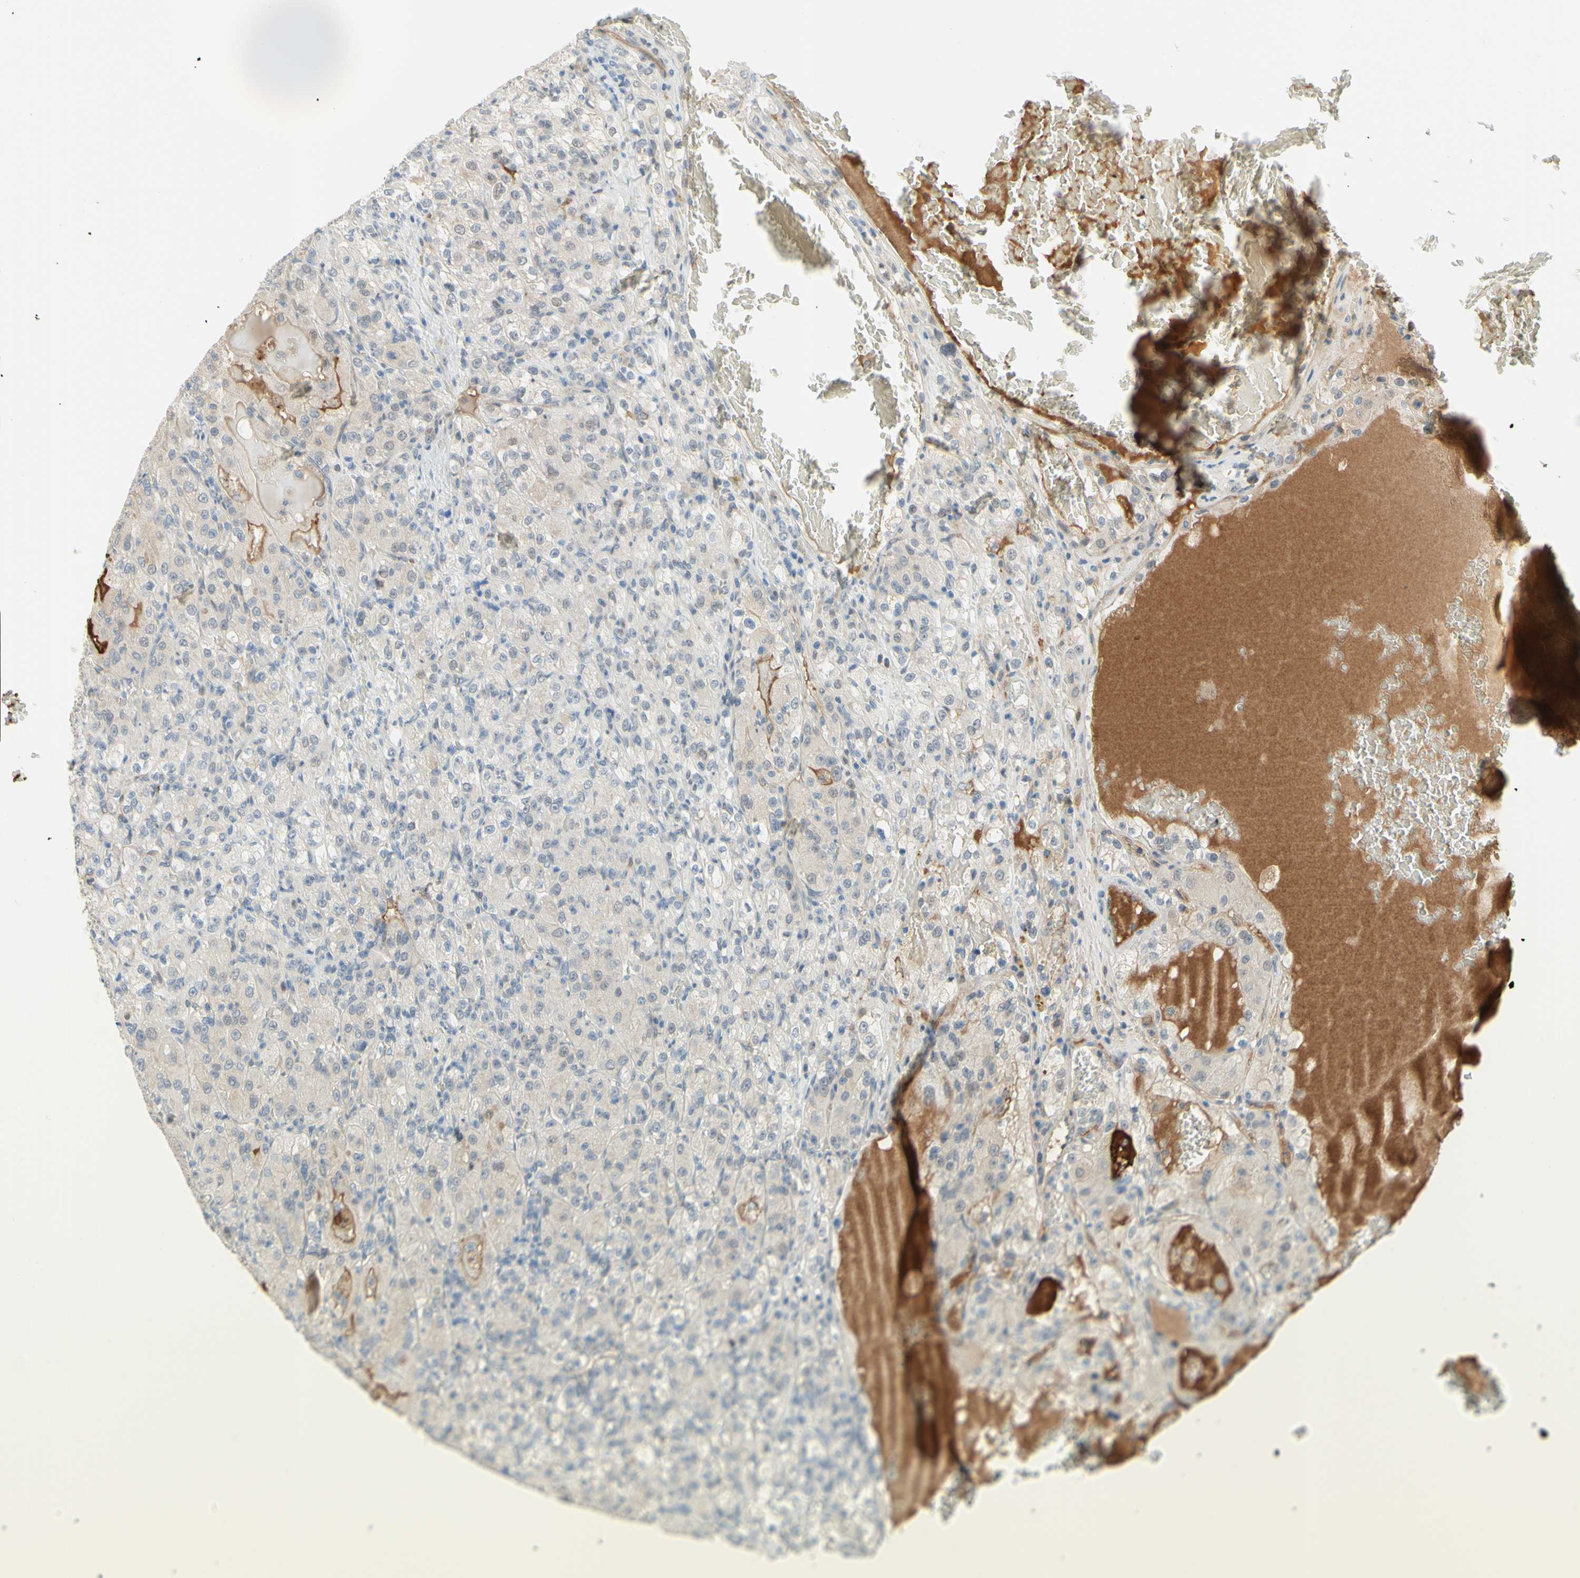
{"staining": {"intensity": "negative", "quantity": "none", "location": "none"}, "tissue": "renal cancer", "cell_type": "Tumor cells", "image_type": "cancer", "snomed": [{"axis": "morphology", "description": "Adenocarcinoma, NOS"}, {"axis": "topography", "description": "Kidney"}], "caption": "Immunohistochemistry image of neoplastic tissue: human renal cancer stained with DAB (3,3'-diaminobenzidine) reveals no significant protein expression in tumor cells.", "gene": "ANGPT2", "patient": {"sex": "male", "age": 61}}